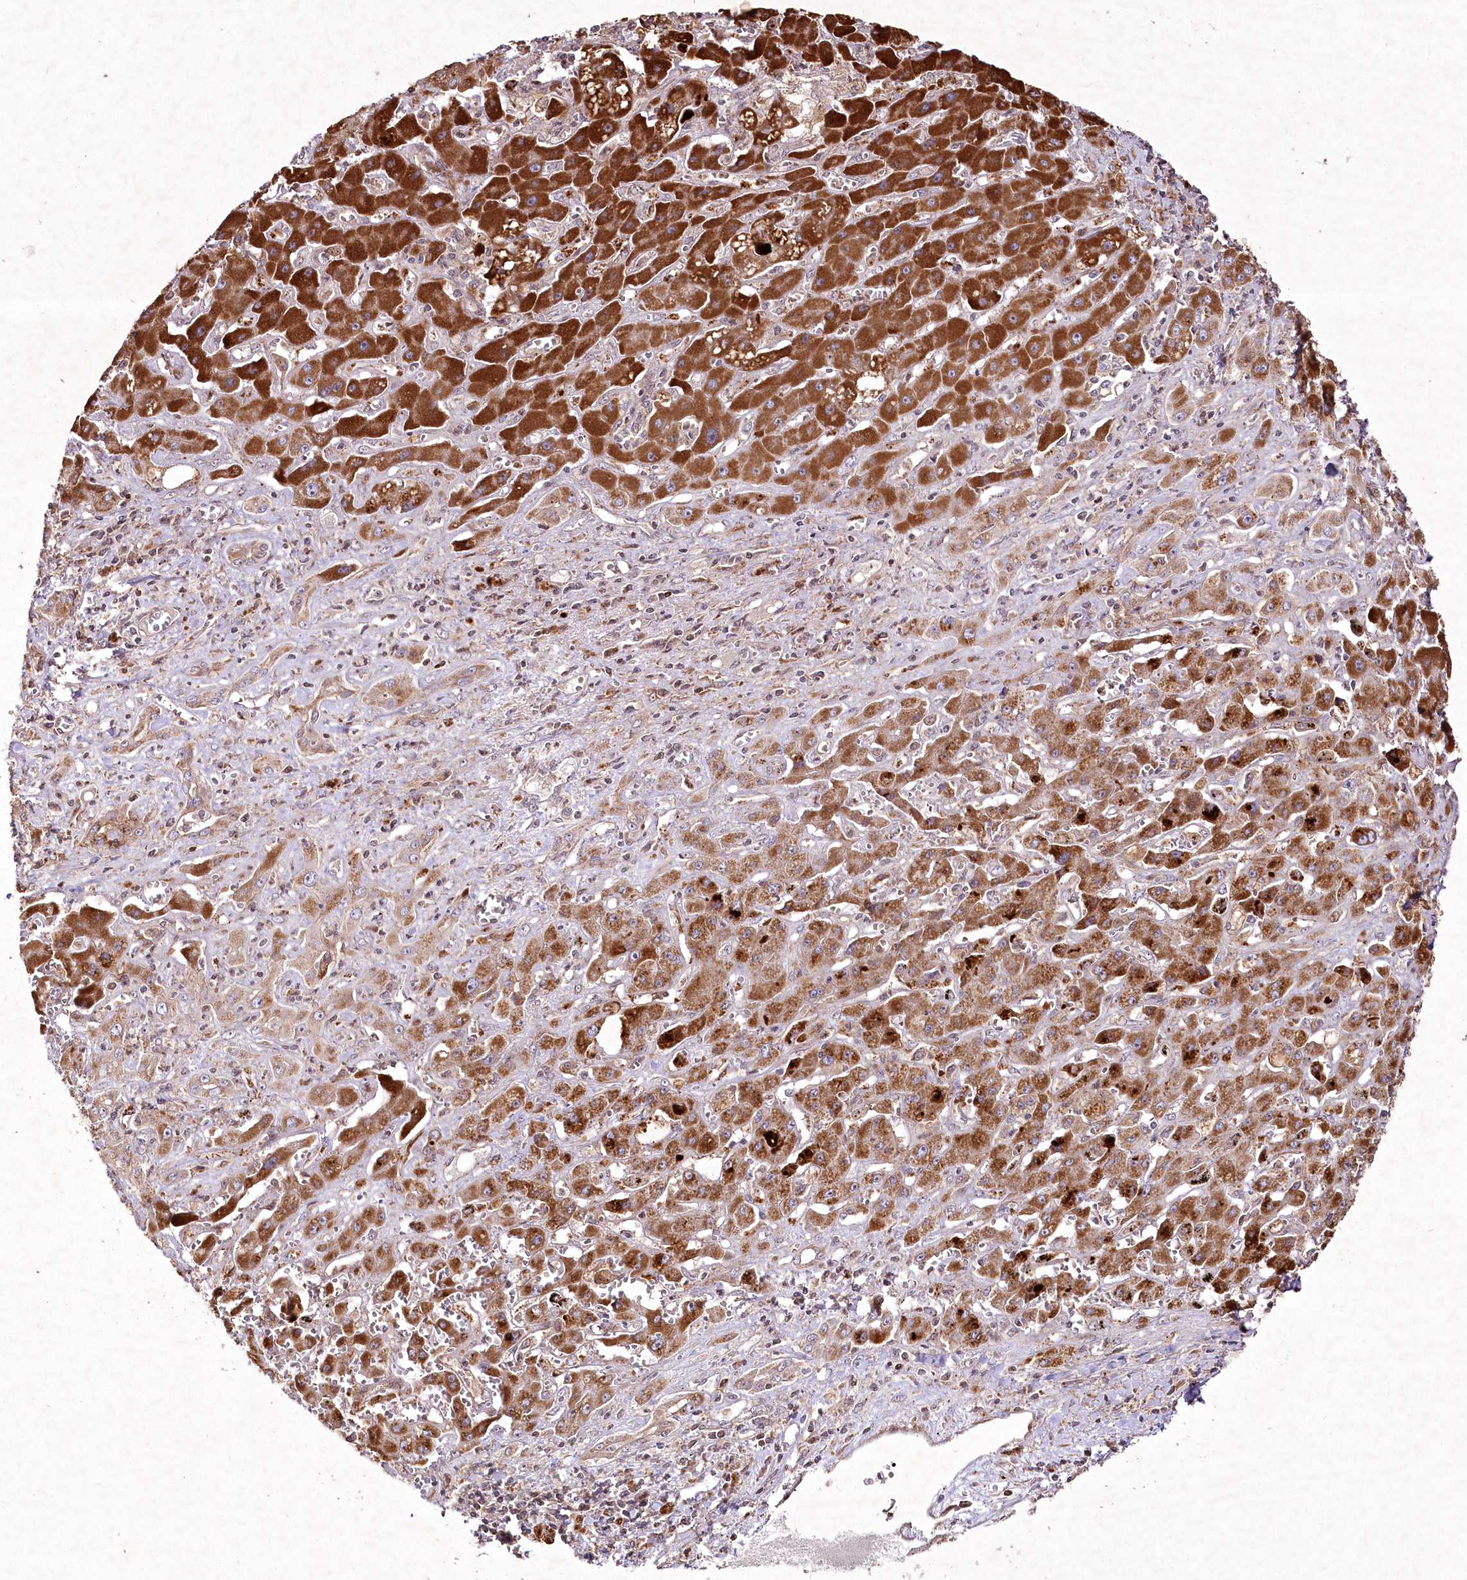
{"staining": {"intensity": "strong", "quantity": ">75%", "location": "cytoplasmic/membranous"}, "tissue": "liver cancer", "cell_type": "Tumor cells", "image_type": "cancer", "snomed": [{"axis": "morphology", "description": "Cholangiocarcinoma"}, {"axis": "topography", "description": "Liver"}], "caption": "Brown immunohistochemical staining in human liver cholangiocarcinoma shows strong cytoplasmic/membranous staining in about >75% of tumor cells. (Stains: DAB in brown, nuclei in blue, Microscopy: brightfield microscopy at high magnification).", "gene": "PSTK", "patient": {"sex": "male", "age": 67}}